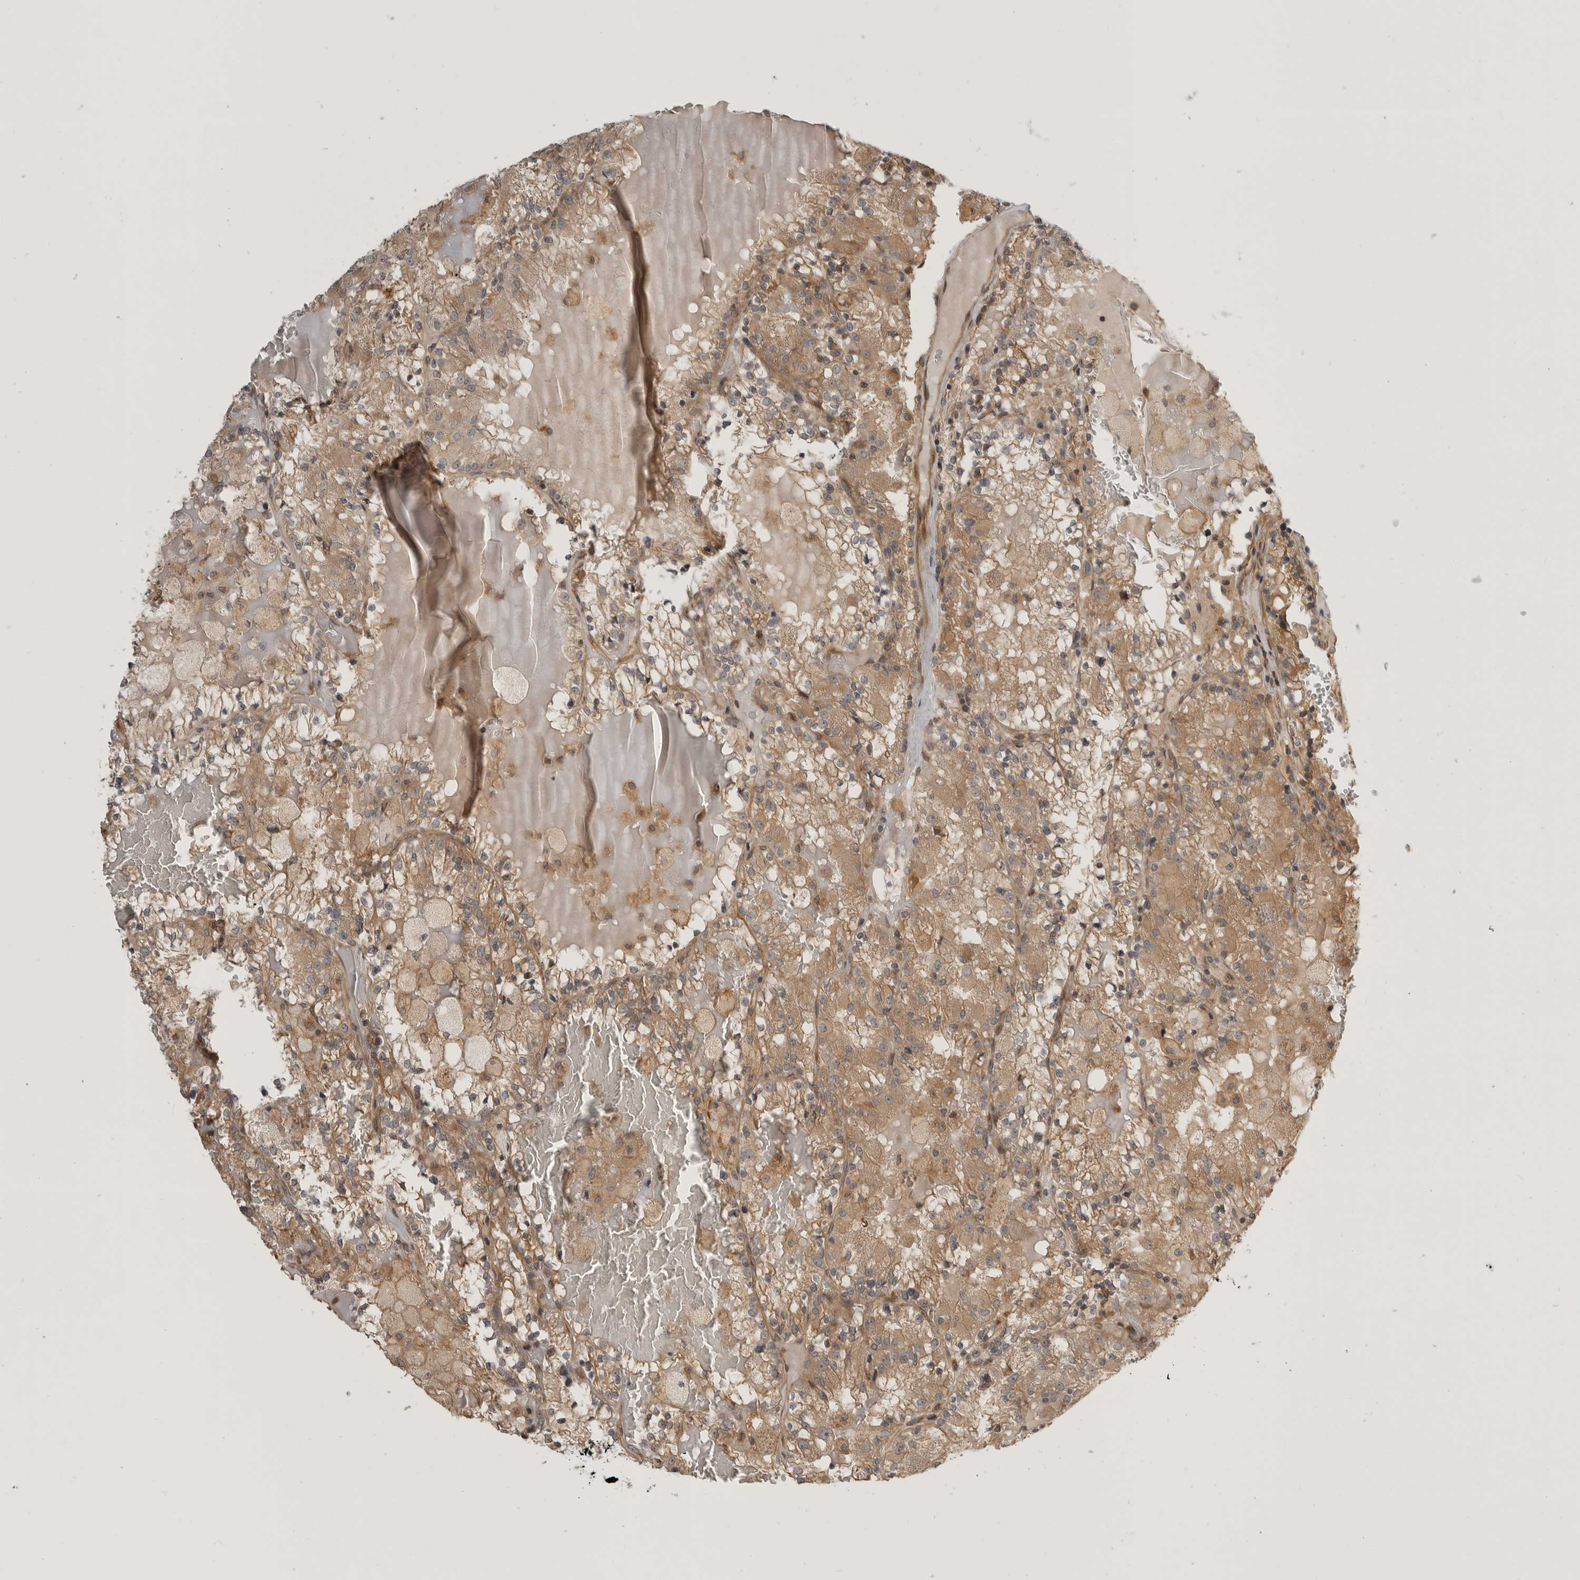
{"staining": {"intensity": "moderate", "quantity": ">75%", "location": "cytoplasmic/membranous"}, "tissue": "renal cancer", "cell_type": "Tumor cells", "image_type": "cancer", "snomed": [{"axis": "morphology", "description": "Adenocarcinoma, NOS"}, {"axis": "topography", "description": "Kidney"}], "caption": "IHC (DAB) staining of human adenocarcinoma (renal) exhibits moderate cytoplasmic/membranous protein positivity in approximately >75% of tumor cells.", "gene": "CUEDC1", "patient": {"sex": "female", "age": 56}}